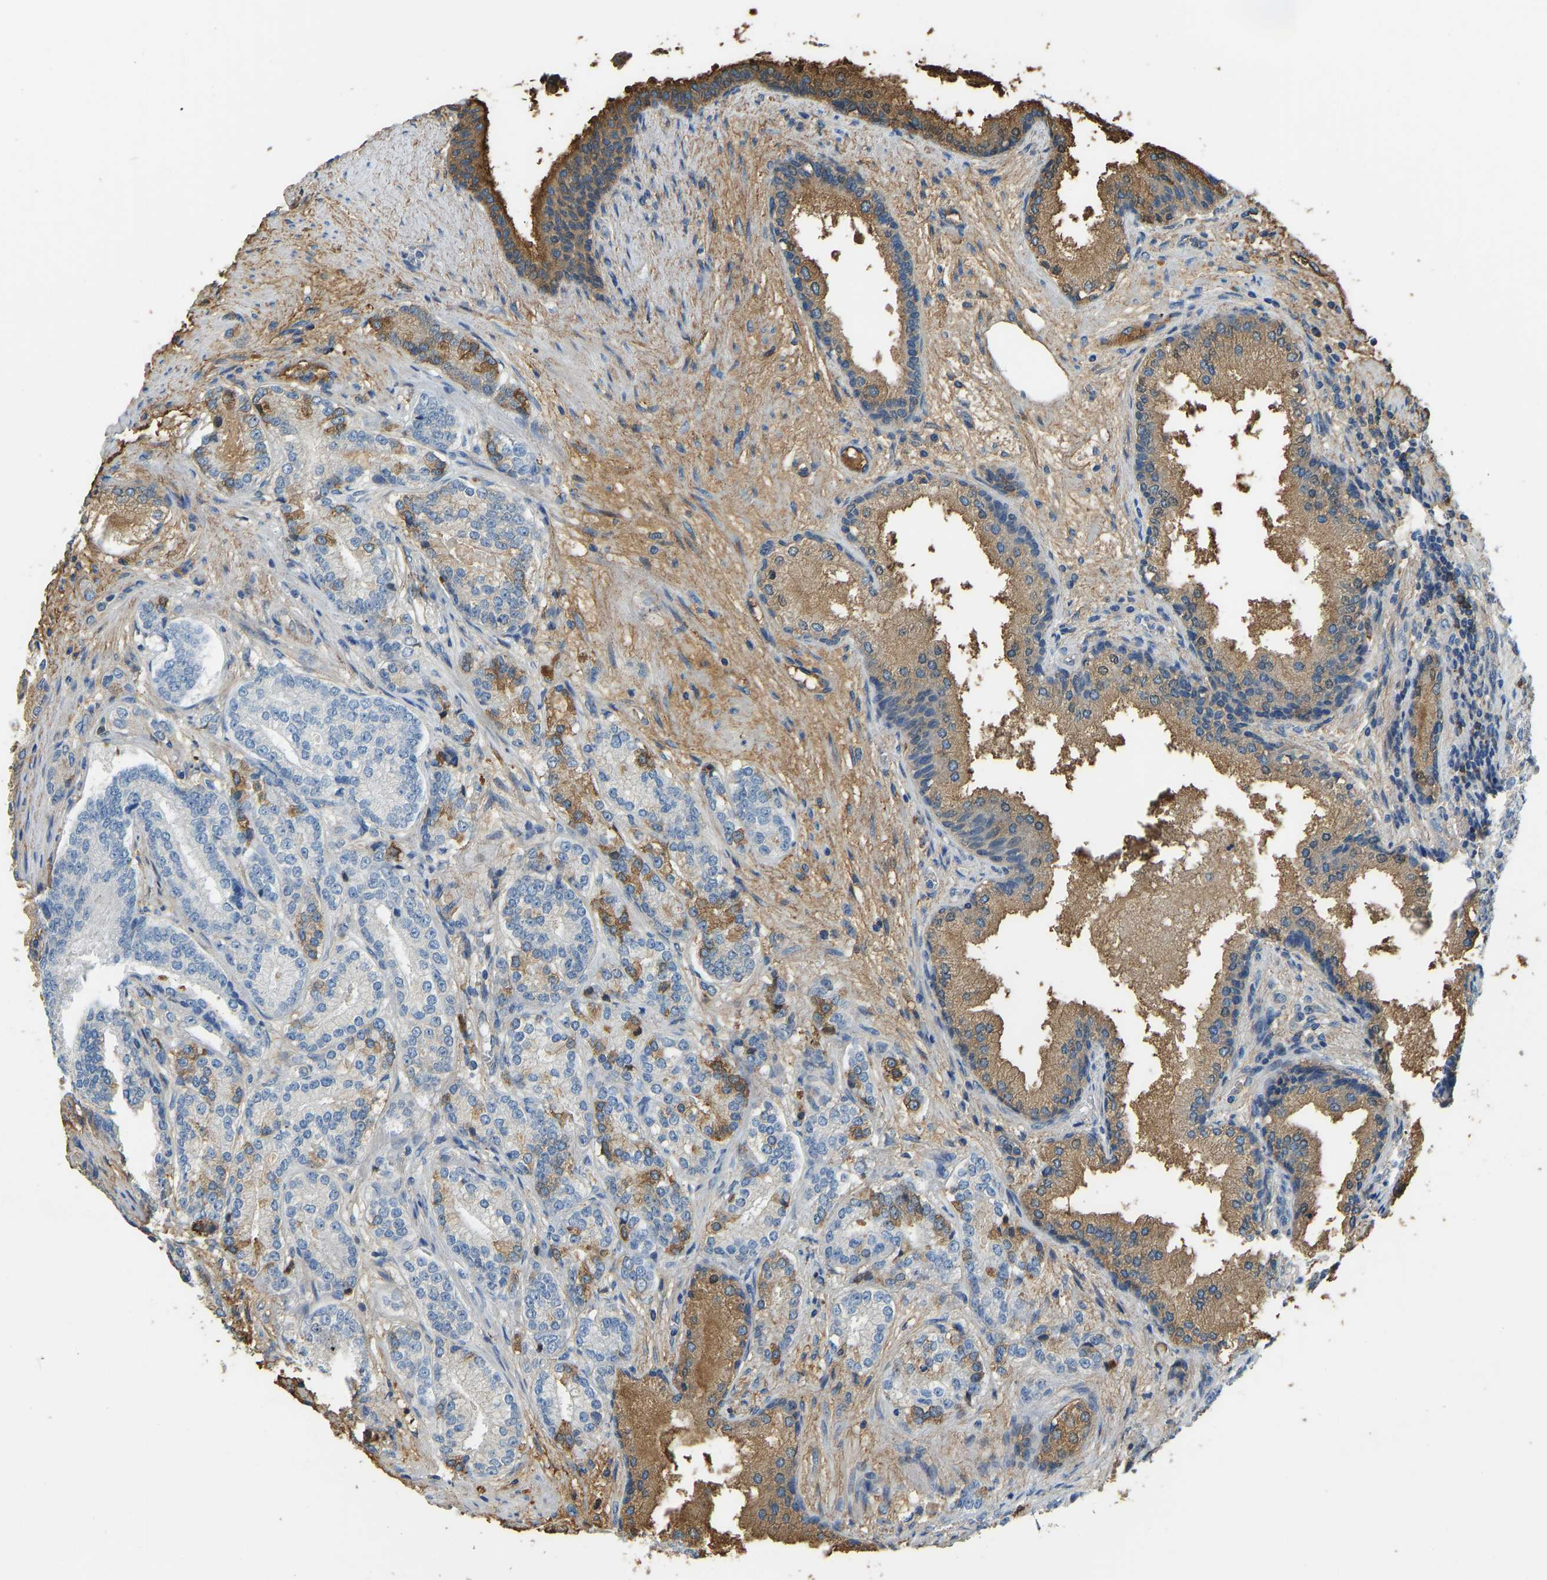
{"staining": {"intensity": "negative", "quantity": "none", "location": "none"}, "tissue": "prostate cancer", "cell_type": "Tumor cells", "image_type": "cancer", "snomed": [{"axis": "morphology", "description": "Adenocarcinoma, High grade"}, {"axis": "topography", "description": "Prostate"}], "caption": "Tumor cells are negative for brown protein staining in prostate adenocarcinoma (high-grade). (Brightfield microscopy of DAB IHC at high magnification).", "gene": "THBS4", "patient": {"sex": "male", "age": 61}}